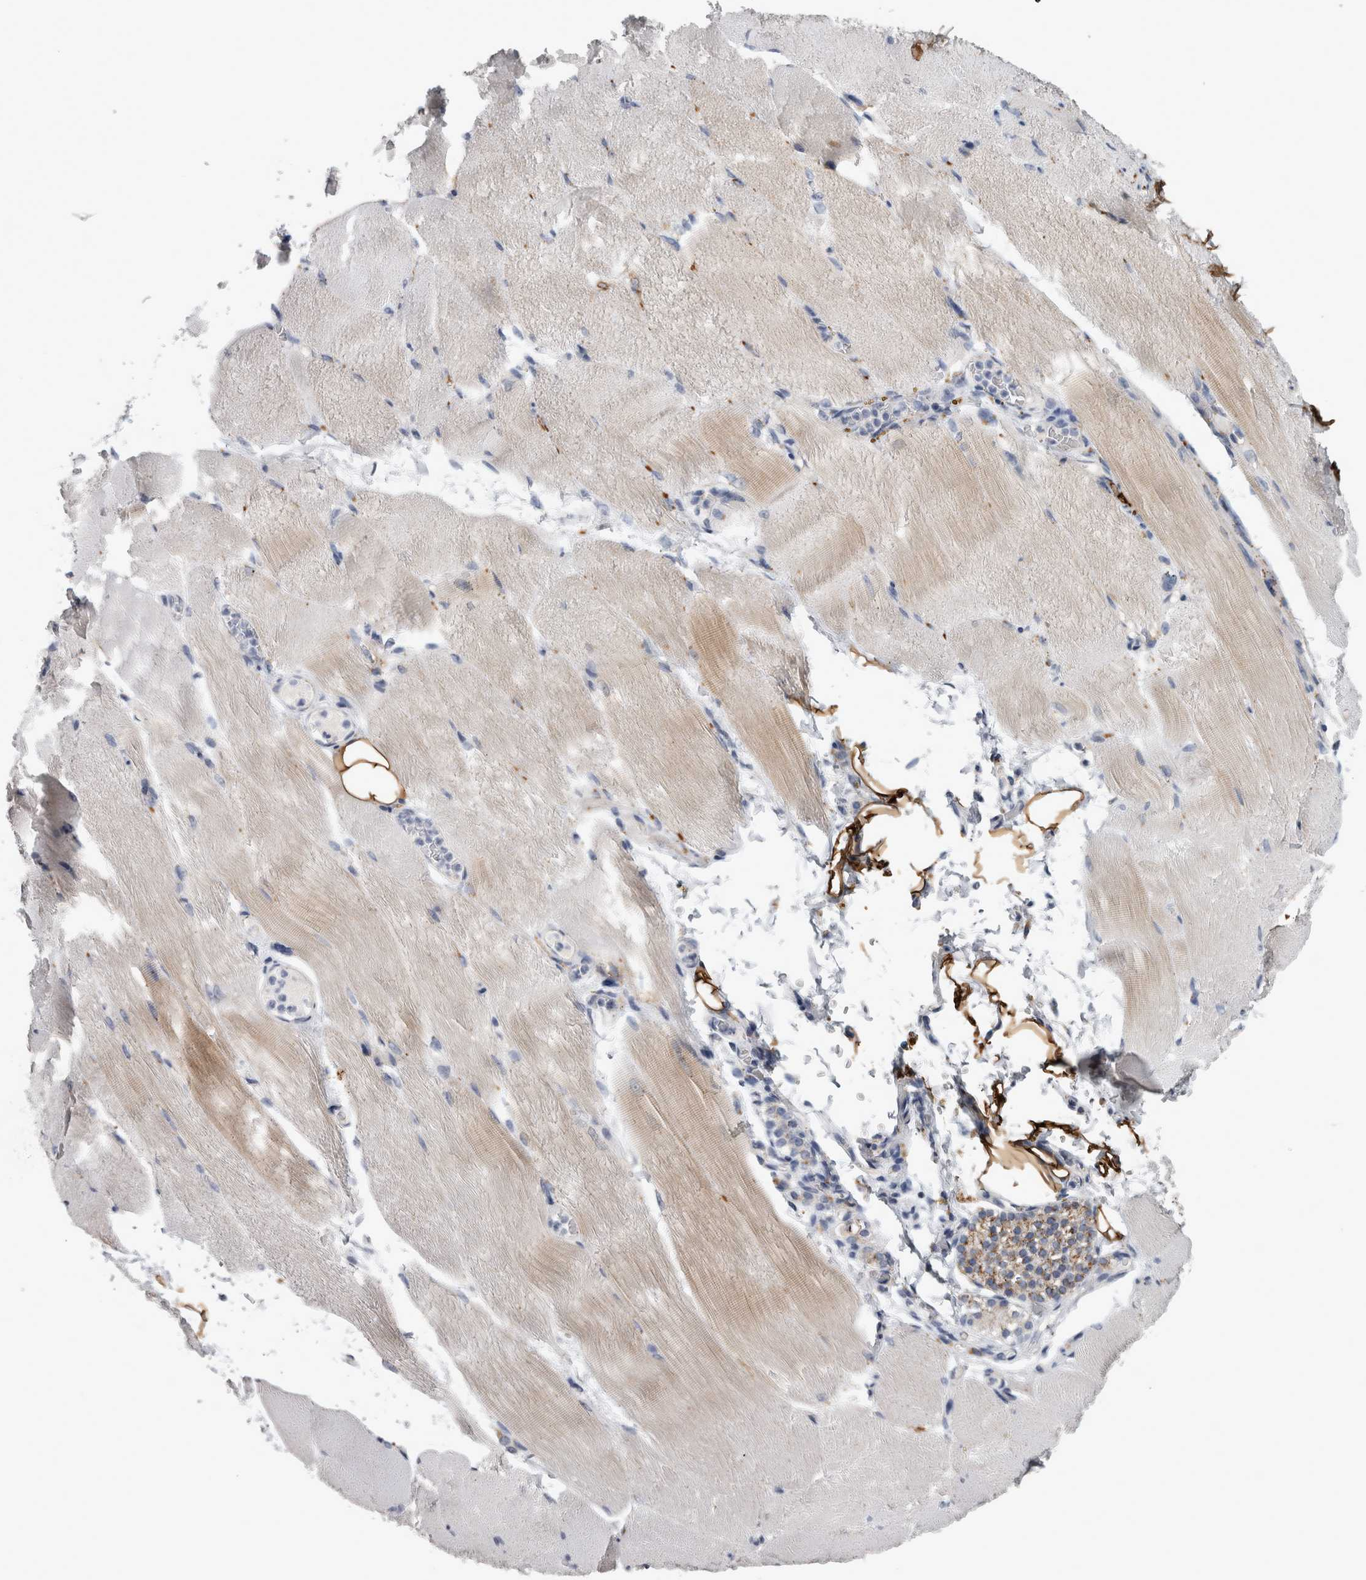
{"staining": {"intensity": "weak", "quantity": "25%-75%", "location": "cytoplasmic/membranous"}, "tissue": "skeletal muscle", "cell_type": "Myocytes", "image_type": "normal", "snomed": [{"axis": "morphology", "description": "Normal tissue, NOS"}, {"axis": "topography", "description": "Skeletal muscle"}, {"axis": "topography", "description": "Parathyroid gland"}], "caption": "A low amount of weak cytoplasmic/membranous expression is appreciated in approximately 25%-75% of myocytes in unremarkable skeletal muscle.", "gene": "DPP7", "patient": {"sex": "female", "age": 37}}